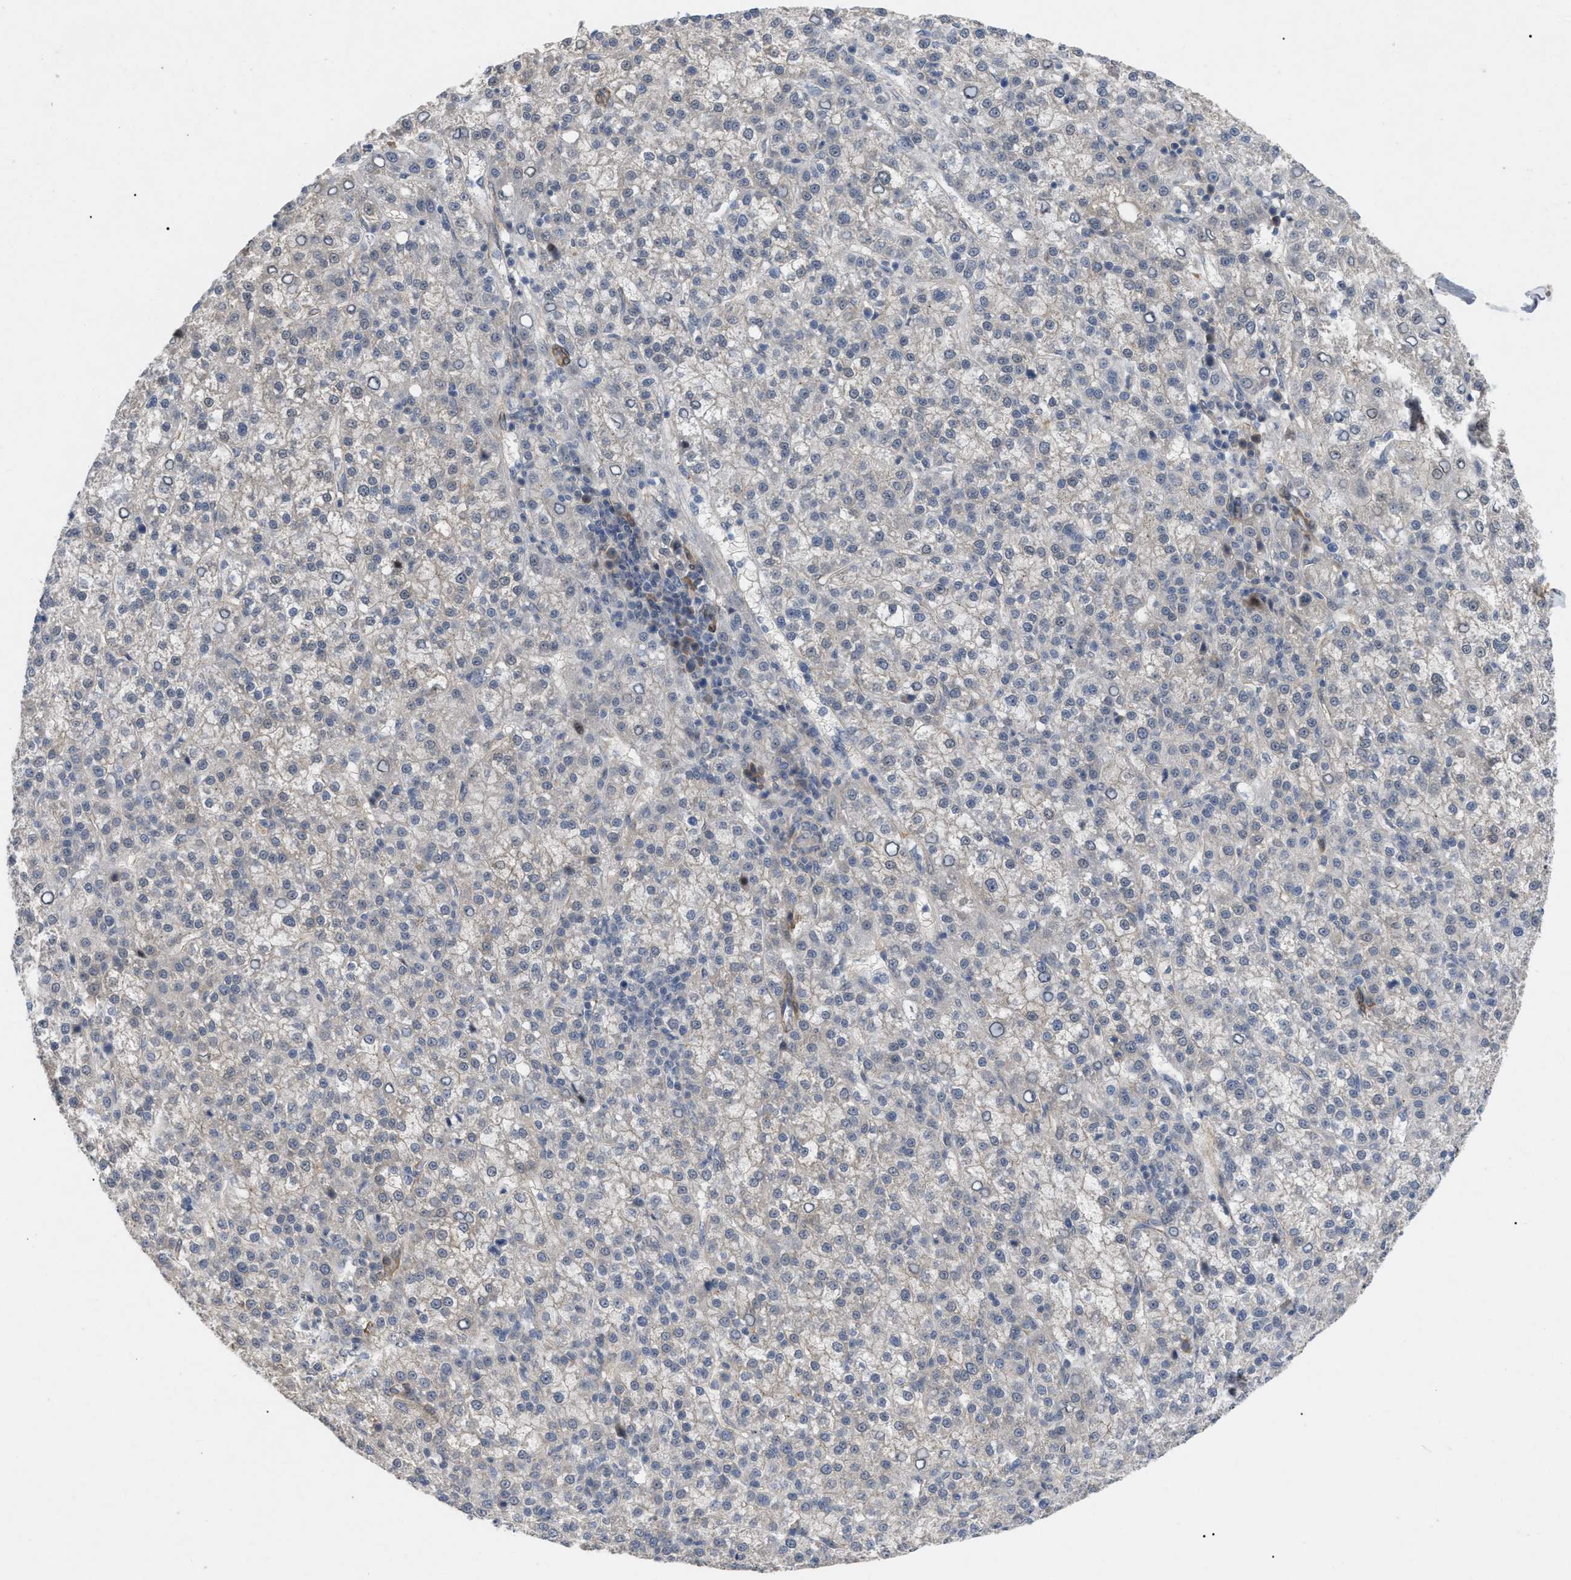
{"staining": {"intensity": "negative", "quantity": "none", "location": "none"}, "tissue": "liver cancer", "cell_type": "Tumor cells", "image_type": "cancer", "snomed": [{"axis": "morphology", "description": "Carcinoma, Hepatocellular, NOS"}, {"axis": "topography", "description": "Liver"}], "caption": "This is an immunohistochemistry (IHC) histopathology image of human hepatocellular carcinoma (liver). There is no positivity in tumor cells.", "gene": "ST6GALNAC6", "patient": {"sex": "female", "age": 58}}